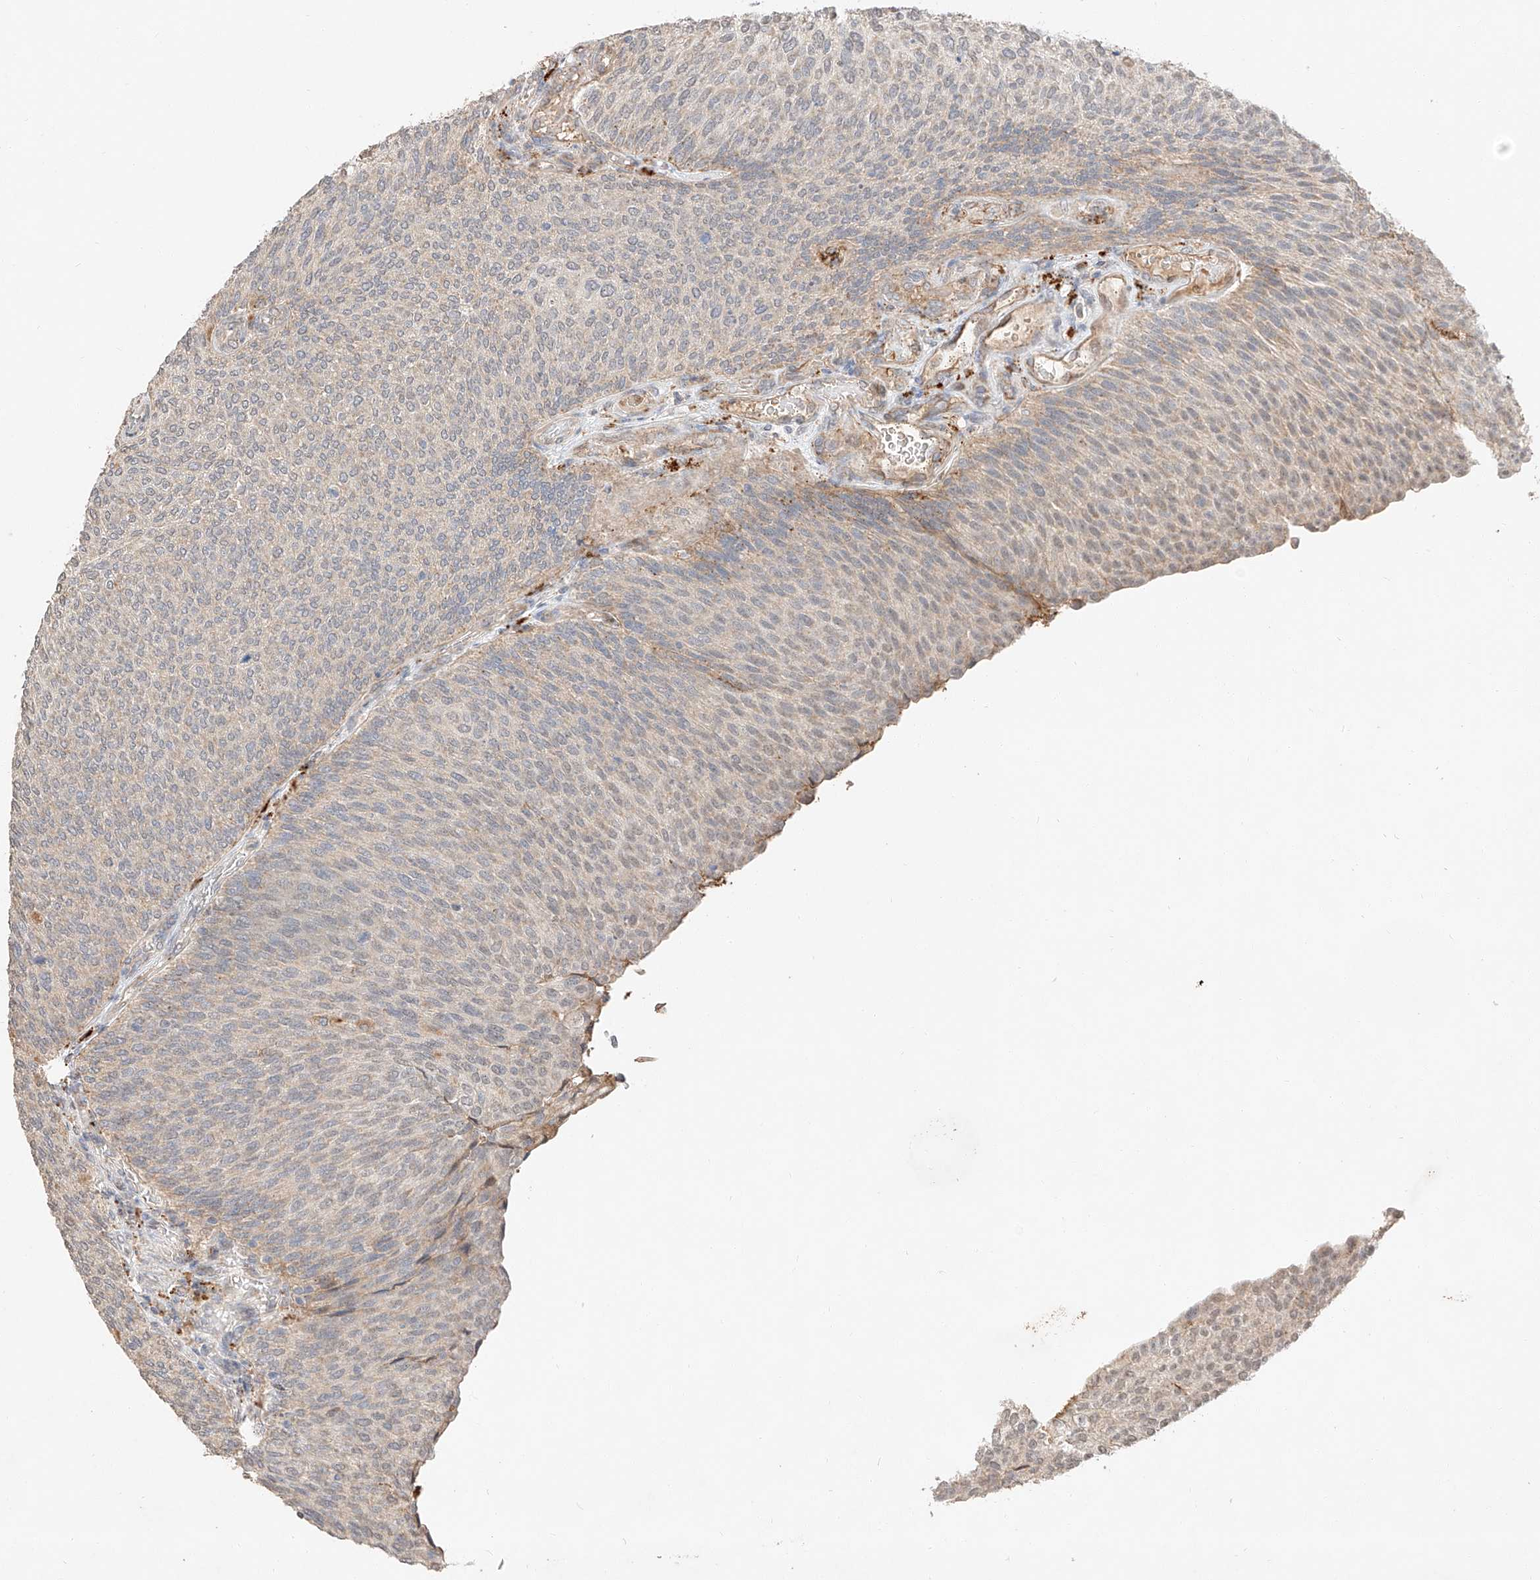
{"staining": {"intensity": "weak", "quantity": "<25%", "location": "cytoplasmic/membranous,nuclear"}, "tissue": "urothelial cancer", "cell_type": "Tumor cells", "image_type": "cancer", "snomed": [{"axis": "morphology", "description": "Urothelial carcinoma, Low grade"}, {"axis": "topography", "description": "Urinary bladder"}], "caption": "Immunohistochemical staining of urothelial cancer reveals no significant staining in tumor cells.", "gene": "SUSD6", "patient": {"sex": "female", "age": 79}}